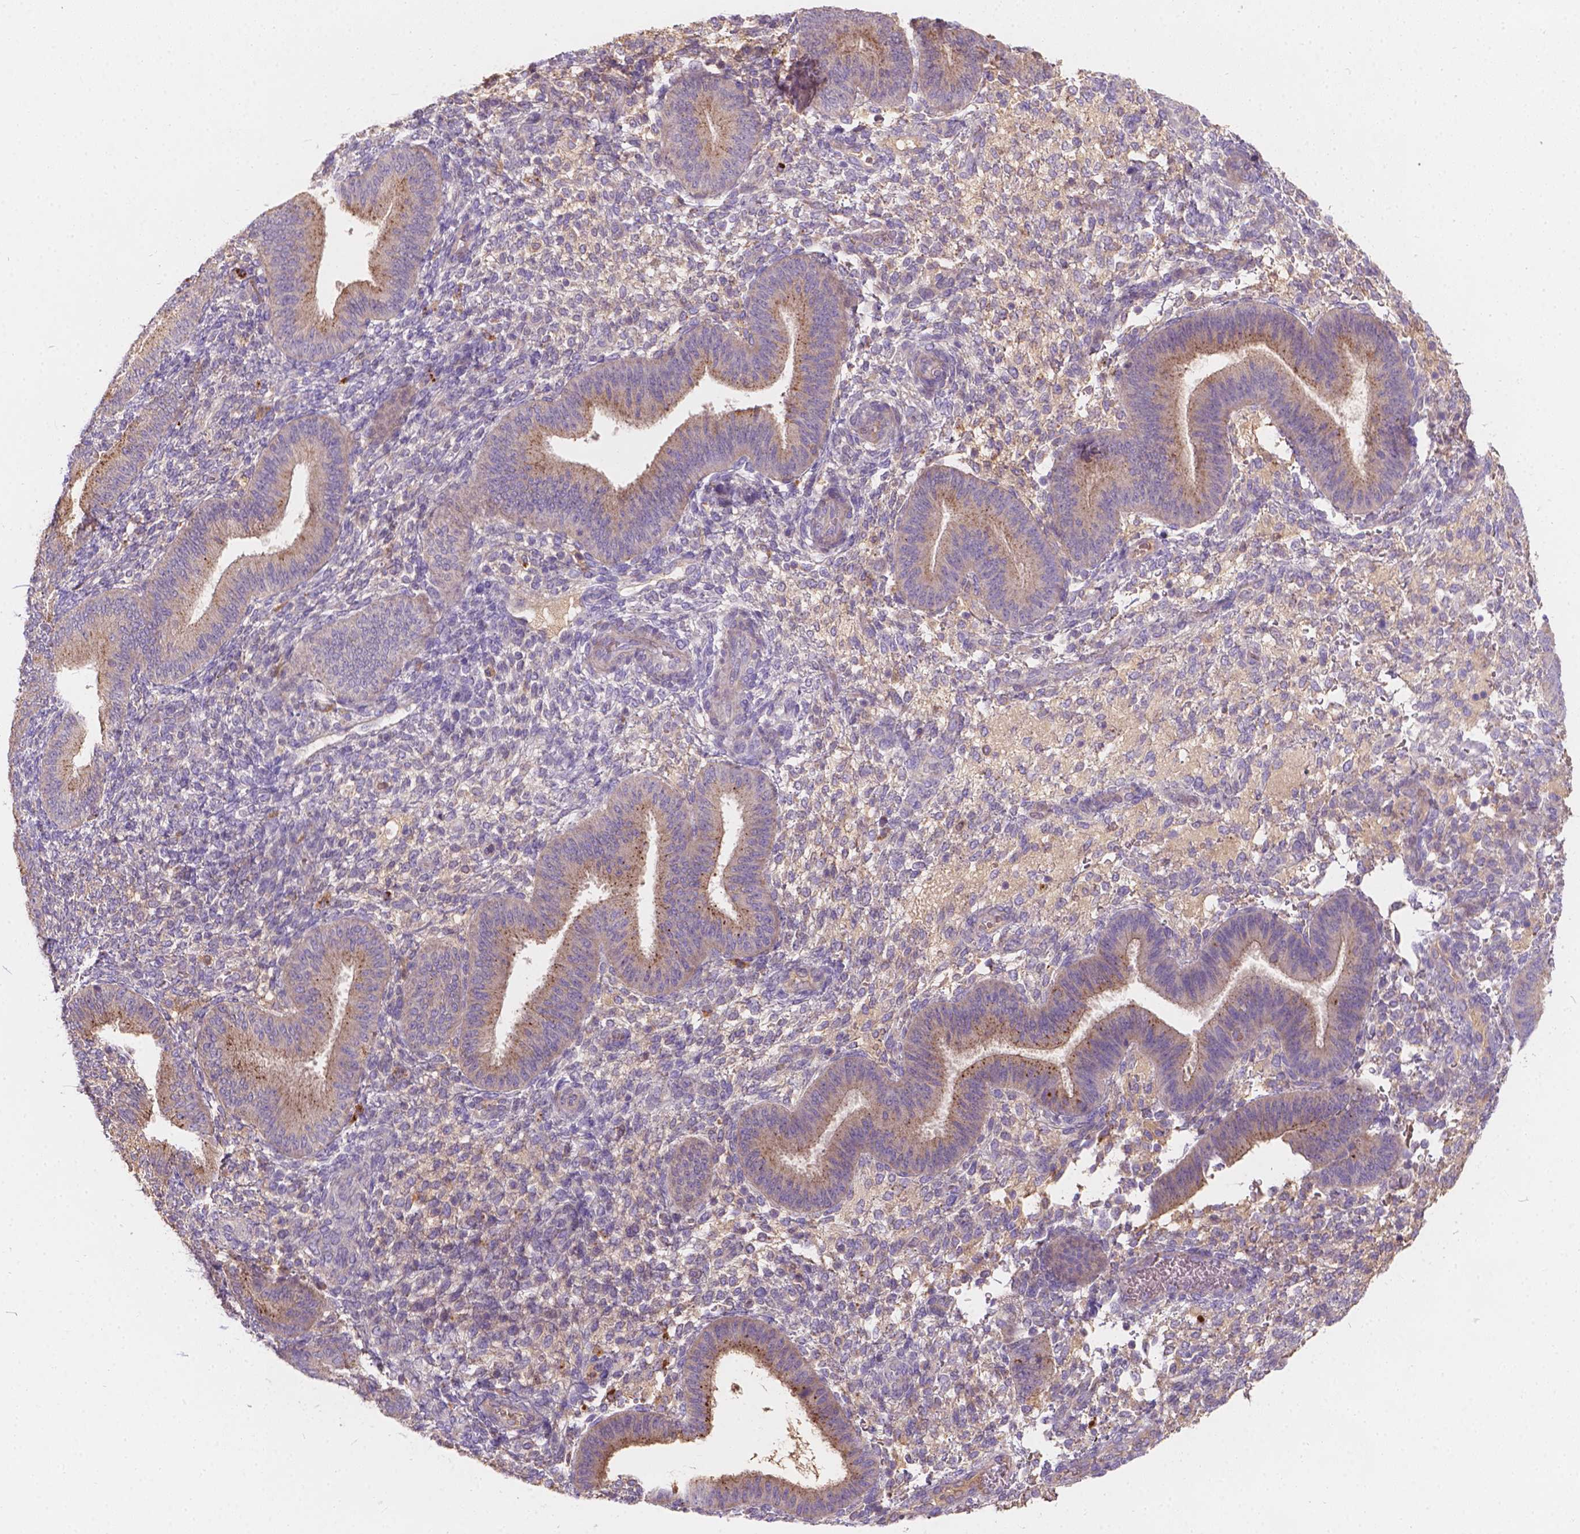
{"staining": {"intensity": "negative", "quantity": "none", "location": "none"}, "tissue": "endometrium", "cell_type": "Cells in endometrial stroma", "image_type": "normal", "snomed": [{"axis": "morphology", "description": "Normal tissue, NOS"}, {"axis": "topography", "description": "Endometrium"}], "caption": "Photomicrograph shows no significant protein staining in cells in endometrial stroma of unremarkable endometrium.", "gene": "CDK10", "patient": {"sex": "female", "age": 39}}